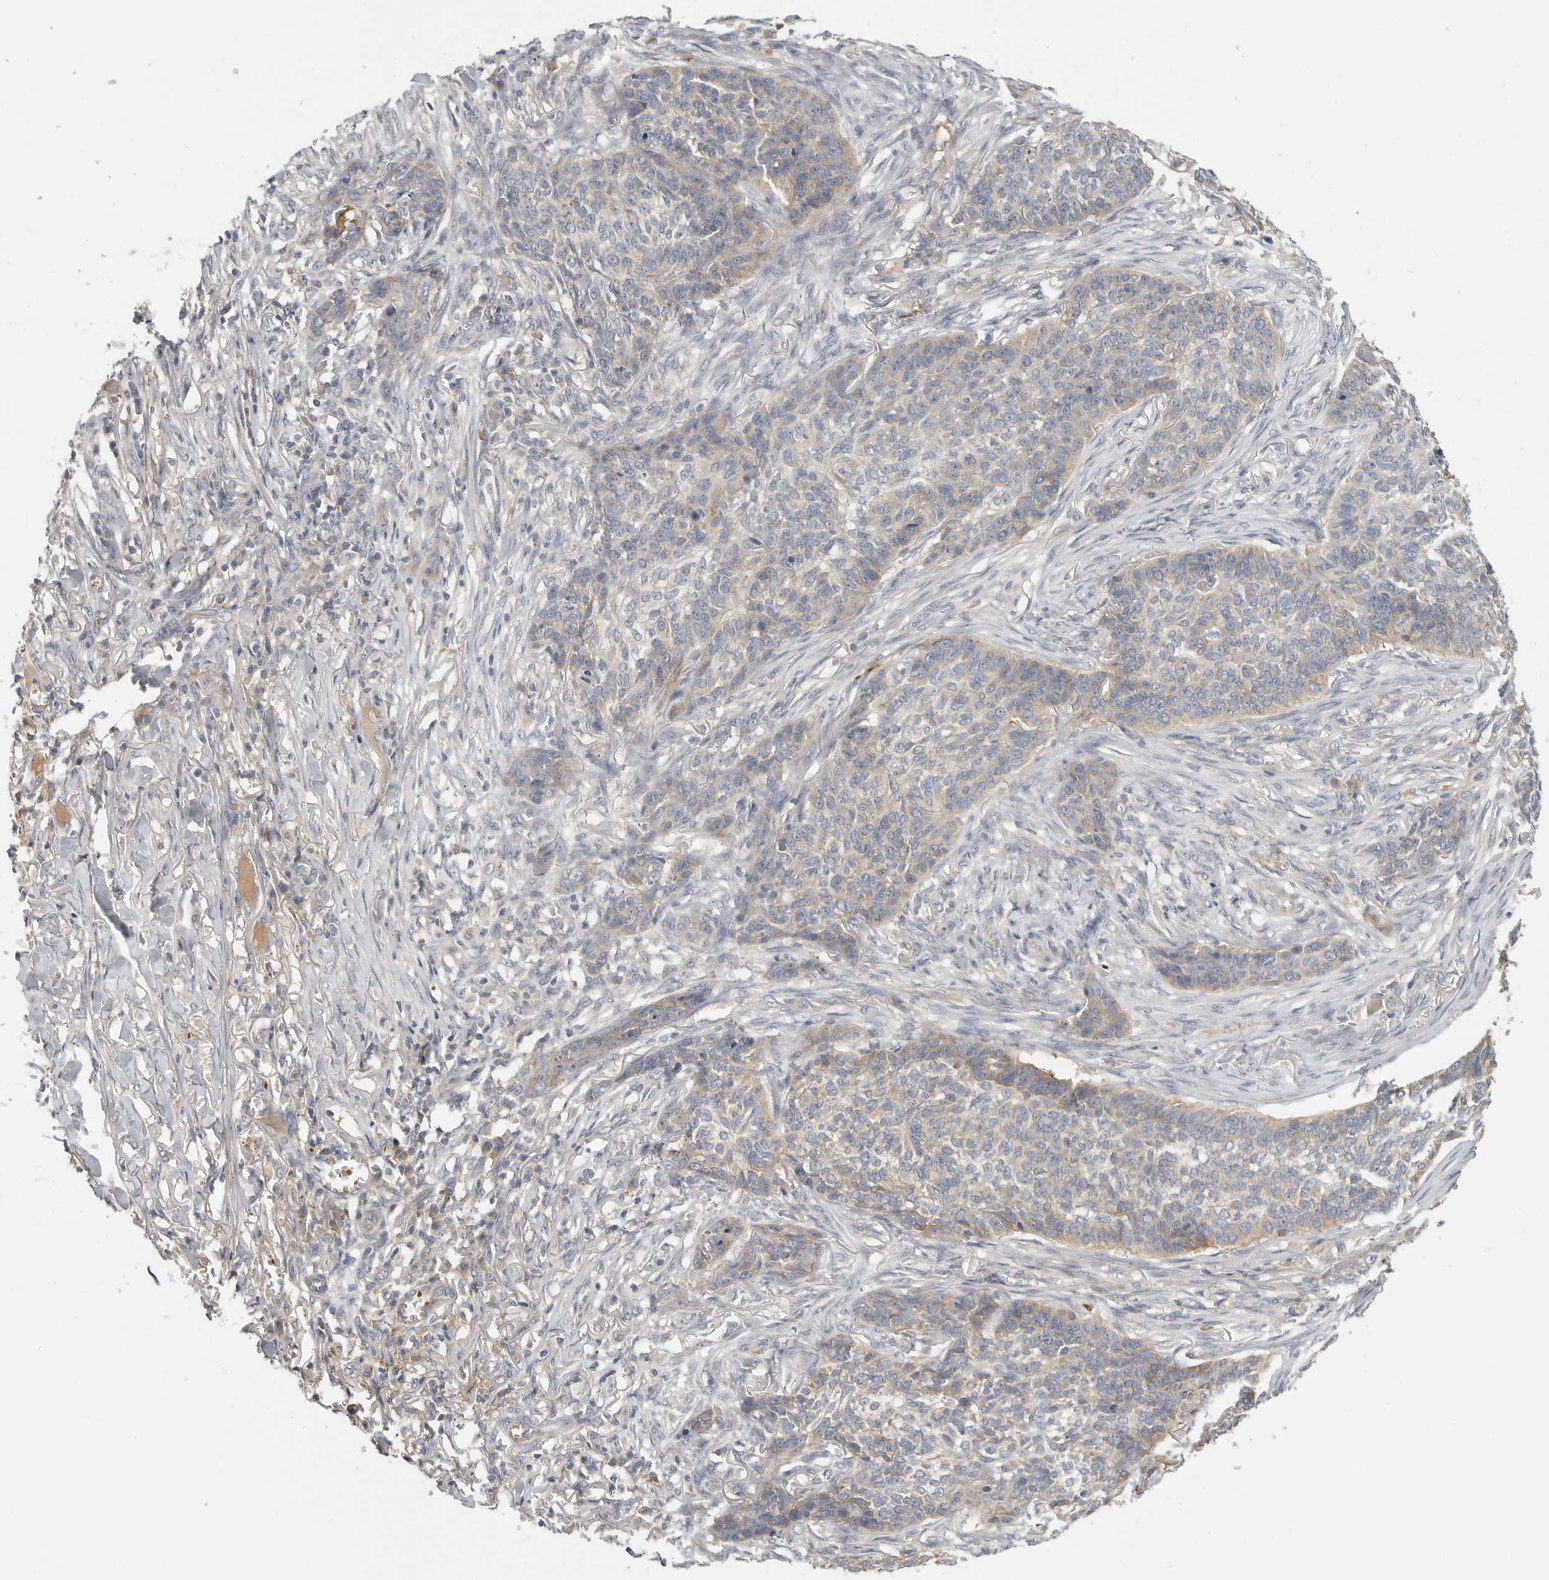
{"staining": {"intensity": "moderate", "quantity": "<25%", "location": "cytoplasmic/membranous"}, "tissue": "skin cancer", "cell_type": "Tumor cells", "image_type": "cancer", "snomed": [{"axis": "morphology", "description": "Basal cell carcinoma"}, {"axis": "topography", "description": "Skin"}], "caption": "IHC (DAB) staining of human basal cell carcinoma (skin) demonstrates moderate cytoplasmic/membranous protein positivity in approximately <25% of tumor cells. (DAB IHC with brightfield microscopy, high magnification).", "gene": "CFAP298", "patient": {"sex": "male", "age": 85}}